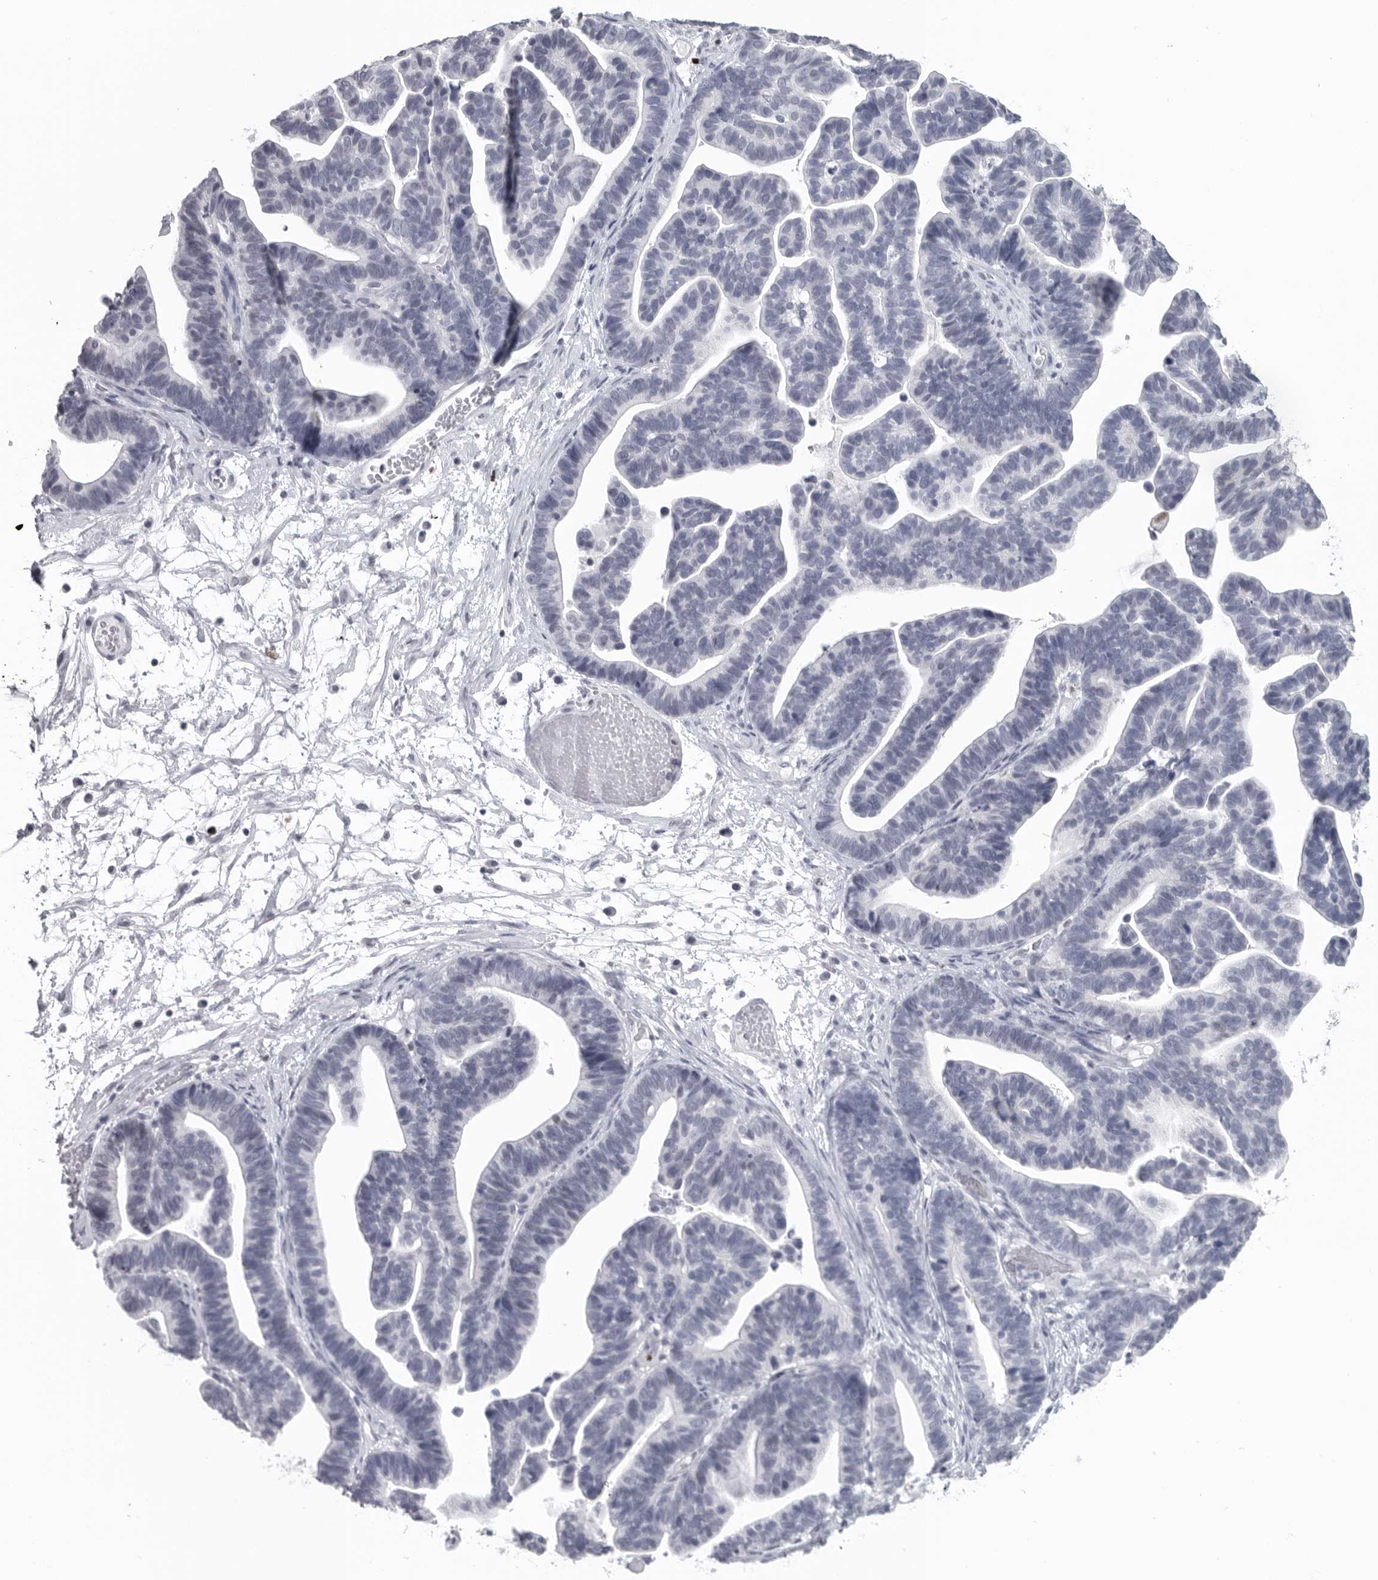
{"staining": {"intensity": "negative", "quantity": "none", "location": "none"}, "tissue": "ovarian cancer", "cell_type": "Tumor cells", "image_type": "cancer", "snomed": [{"axis": "morphology", "description": "Cystadenocarcinoma, serous, NOS"}, {"axis": "topography", "description": "Ovary"}], "caption": "Ovarian cancer (serous cystadenocarcinoma) was stained to show a protein in brown. There is no significant staining in tumor cells.", "gene": "SATB2", "patient": {"sex": "female", "age": 56}}